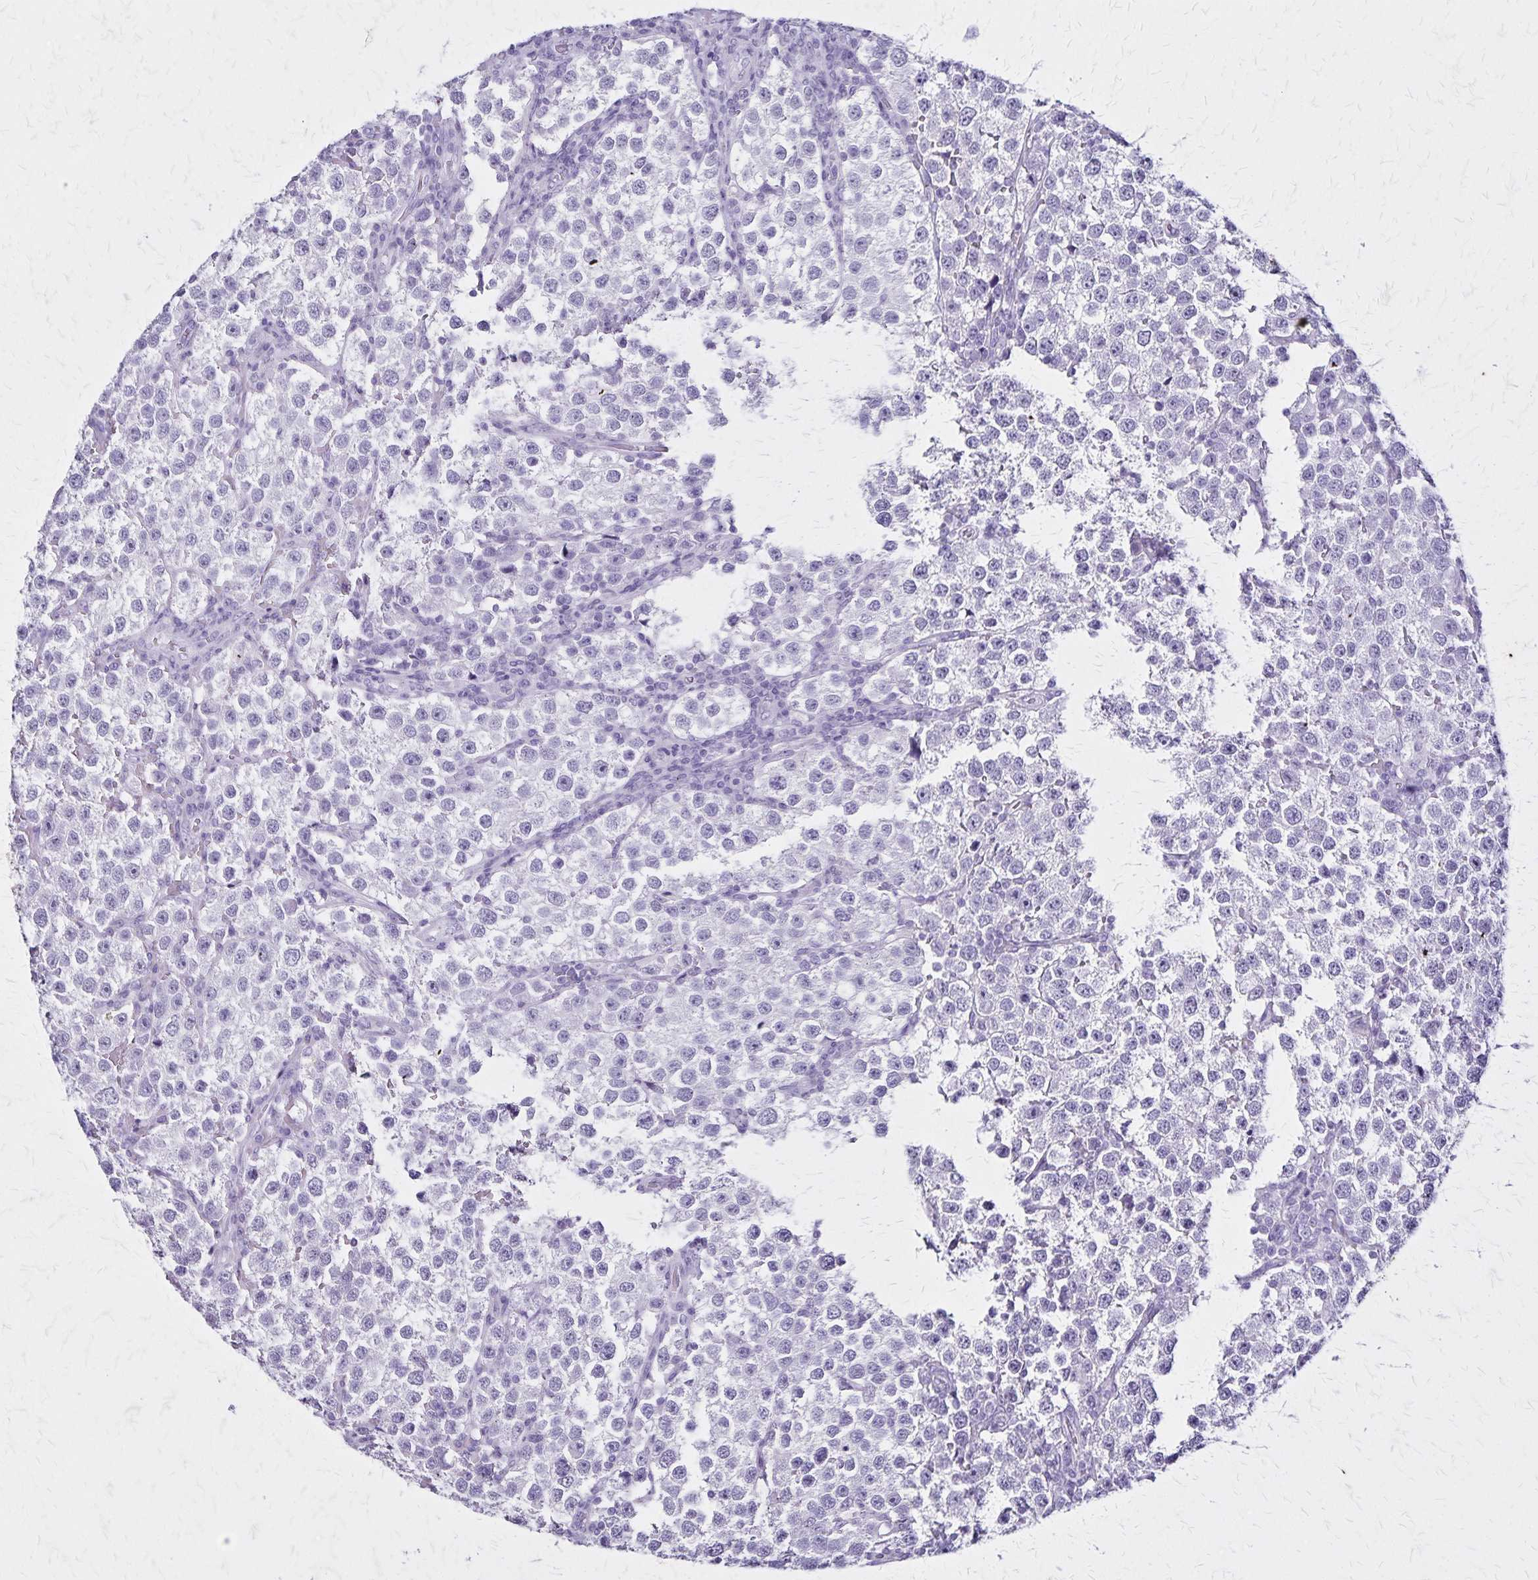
{"staining": {"intensity": "negative", "quantity": "none", "location": "none"}, "tissue": "testis cancer", "cell_type": "Tumor cells", "image_type": "cancer", "snomed": [{"axis": "morphology", "description": "Seminoma, NOS"}, {"axis": "topography", "description": "Testis"}], "caption": "This image is of testis cancer (seminoma) stained with IHC to label a protein in brown with the nuclei are counter-stained blue. There is no expression in tumor cells. (Stains: DAB IHC with hematoxylin counter stain, Microscopy: brightfield microscopy at high magnification).", "gene": "KRT2", "patient": {"sex": "male", "age": 37}}